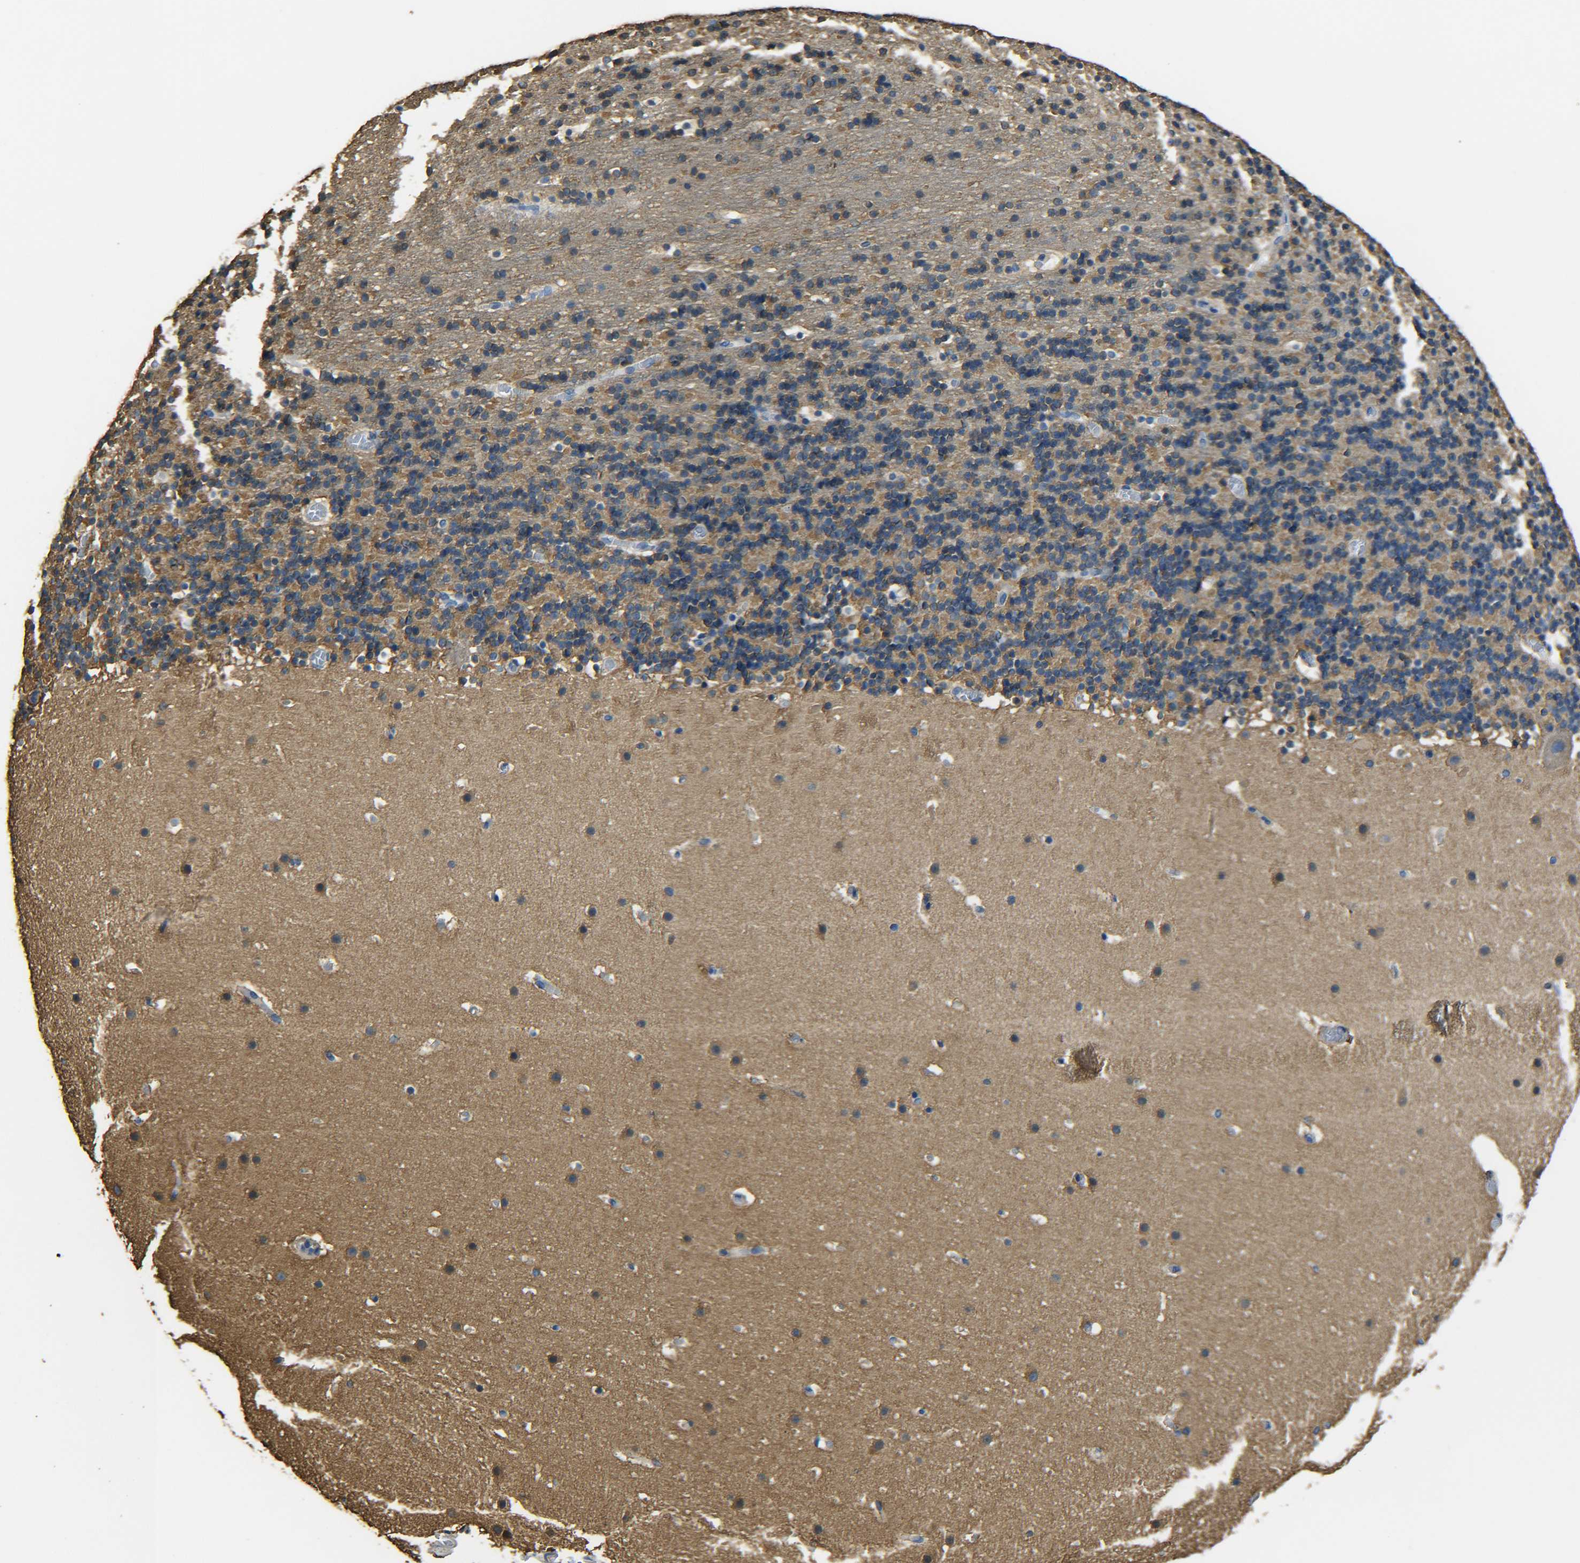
{"staining": {"intensity": "moderate", "quantity": ">75%", "location": "cytoplasmic/membranous"}, "tissue": "cerebellum", "cell_type": "Cells in granular layer", "image_type": "normal", "snomed": [{"axis": "morphology", "description": "Normal tissue, NOS"}, {"axis": "topography", "description": "Cerebellum"}], "caption": "Human cerebellum stained with a brown dye exhibits moderate cytoplasmic/membranous positive staining in about >75% of cells in granular layer.", "gene": "TUBB", "patient": {"sex": "male", "age": 45}}